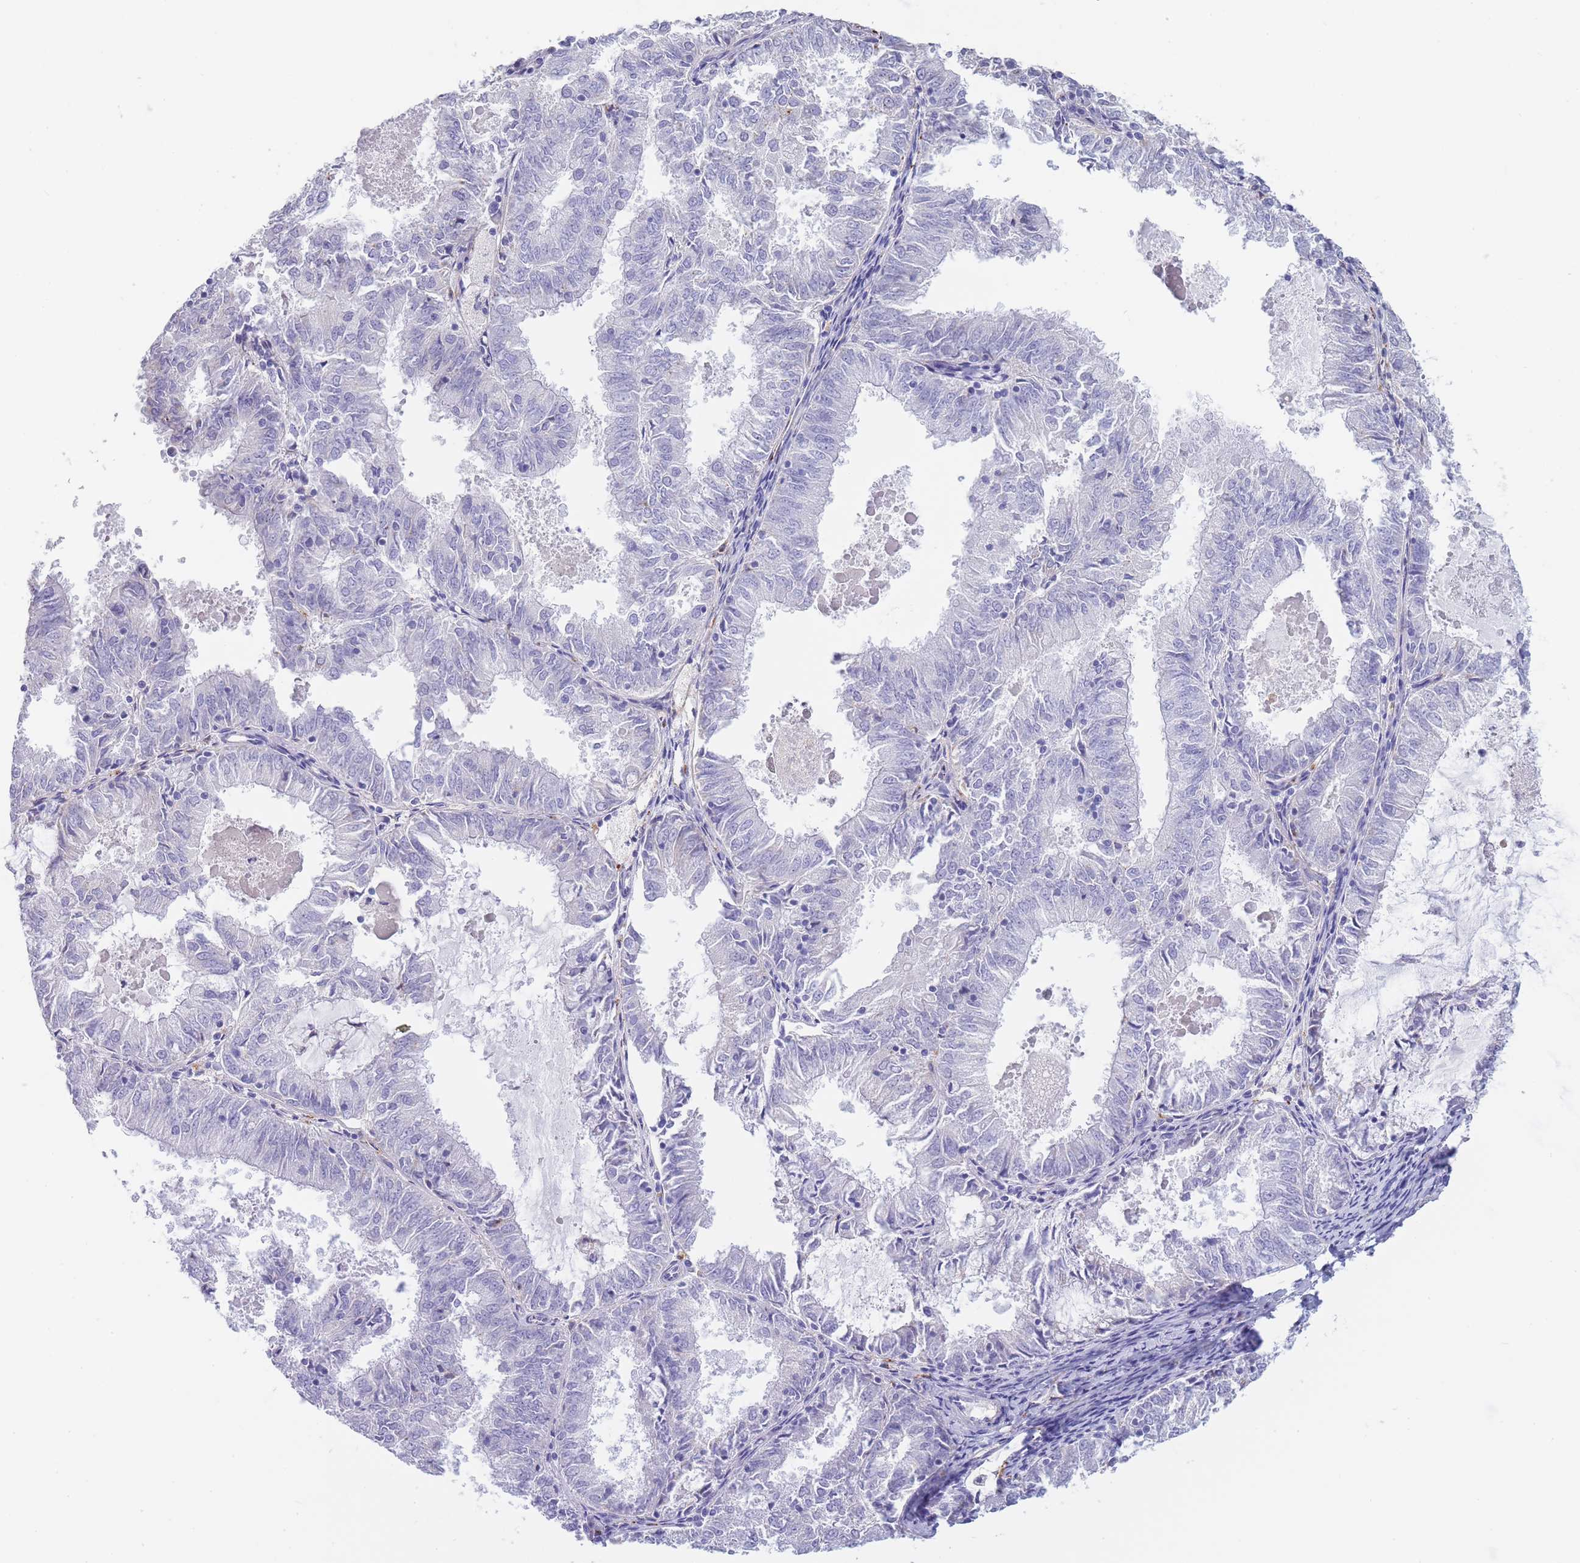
{"staining": {"intensity": "negative", "quantity": "none", "location": "none"}, "tissue": "endometrial cancer", "cell_type": "Tumor cells", "image_type": "cancer", "snomed": [{"axis": "morphology", "description": "Adenocarcinoma, NOS"}, {"axis": "topography", "description": "Endometrium"}], "caption": "A photomicrograph of human endometrial cancer is negative for staining in tumor cells.", "gene": "GAA", "patient": {"sex": "female", "age": 57}}